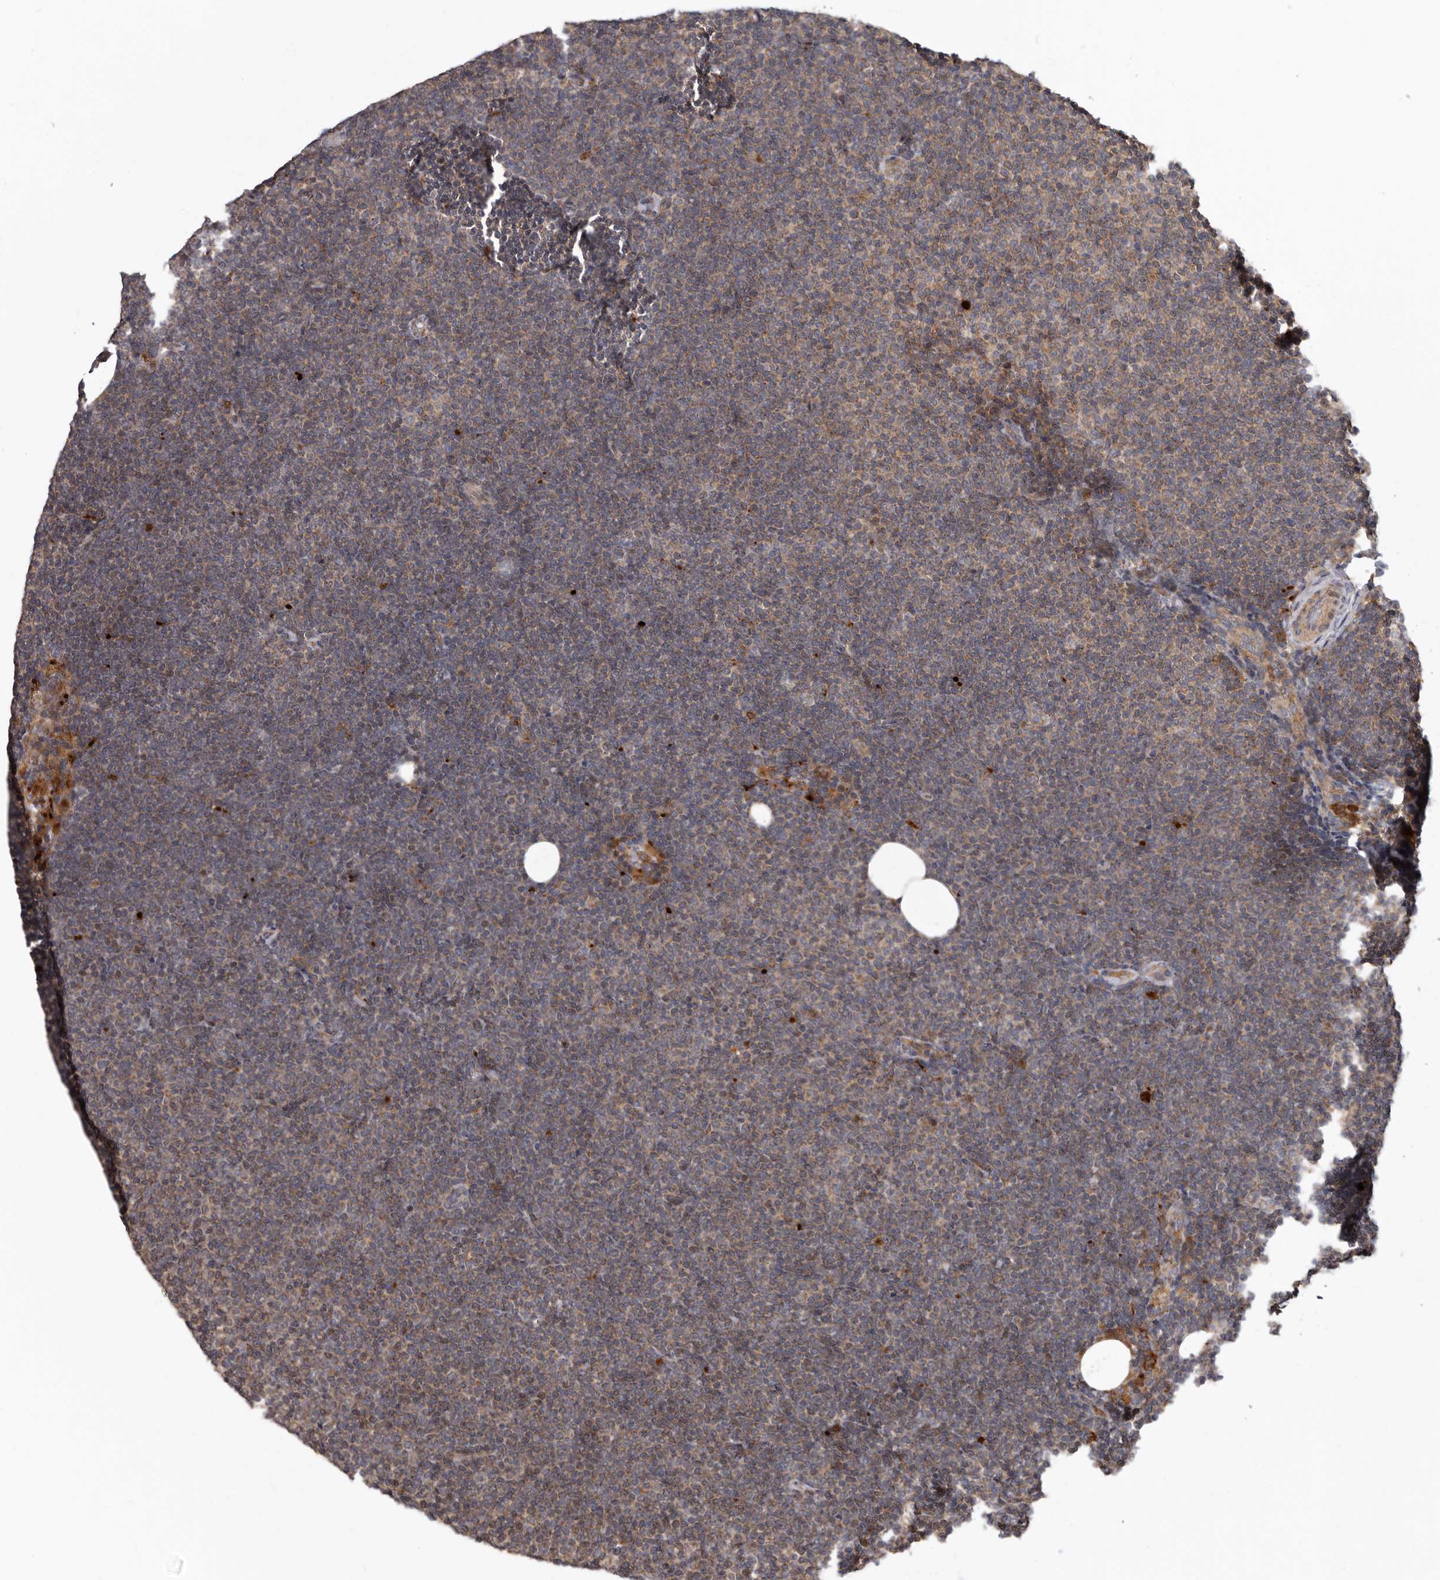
{"staining": {"intensity": "weak", "quantity": ">75%", "location": "cytoplasmic/membranous"}, "tissue": "lymphoma", "cell_type": "Tumor cells", "image_type": "cancer", "snomed": [{"axis": "morphology", "description": "Malignant lymphoma, non-Hodgkin's type, Low grade"}, {"axis": "topography", "description": "Lymph node"}], "caption": "About >75% of tumor cells in low-grade malignant lymphoma, non-Hodgkin's type exhibit weak cytoplasmic/membranous protein staining as visualized by brown immunohistochemical staining.", "gene": "FGFR4", "patient": {"sex": "female", "age": 53}}